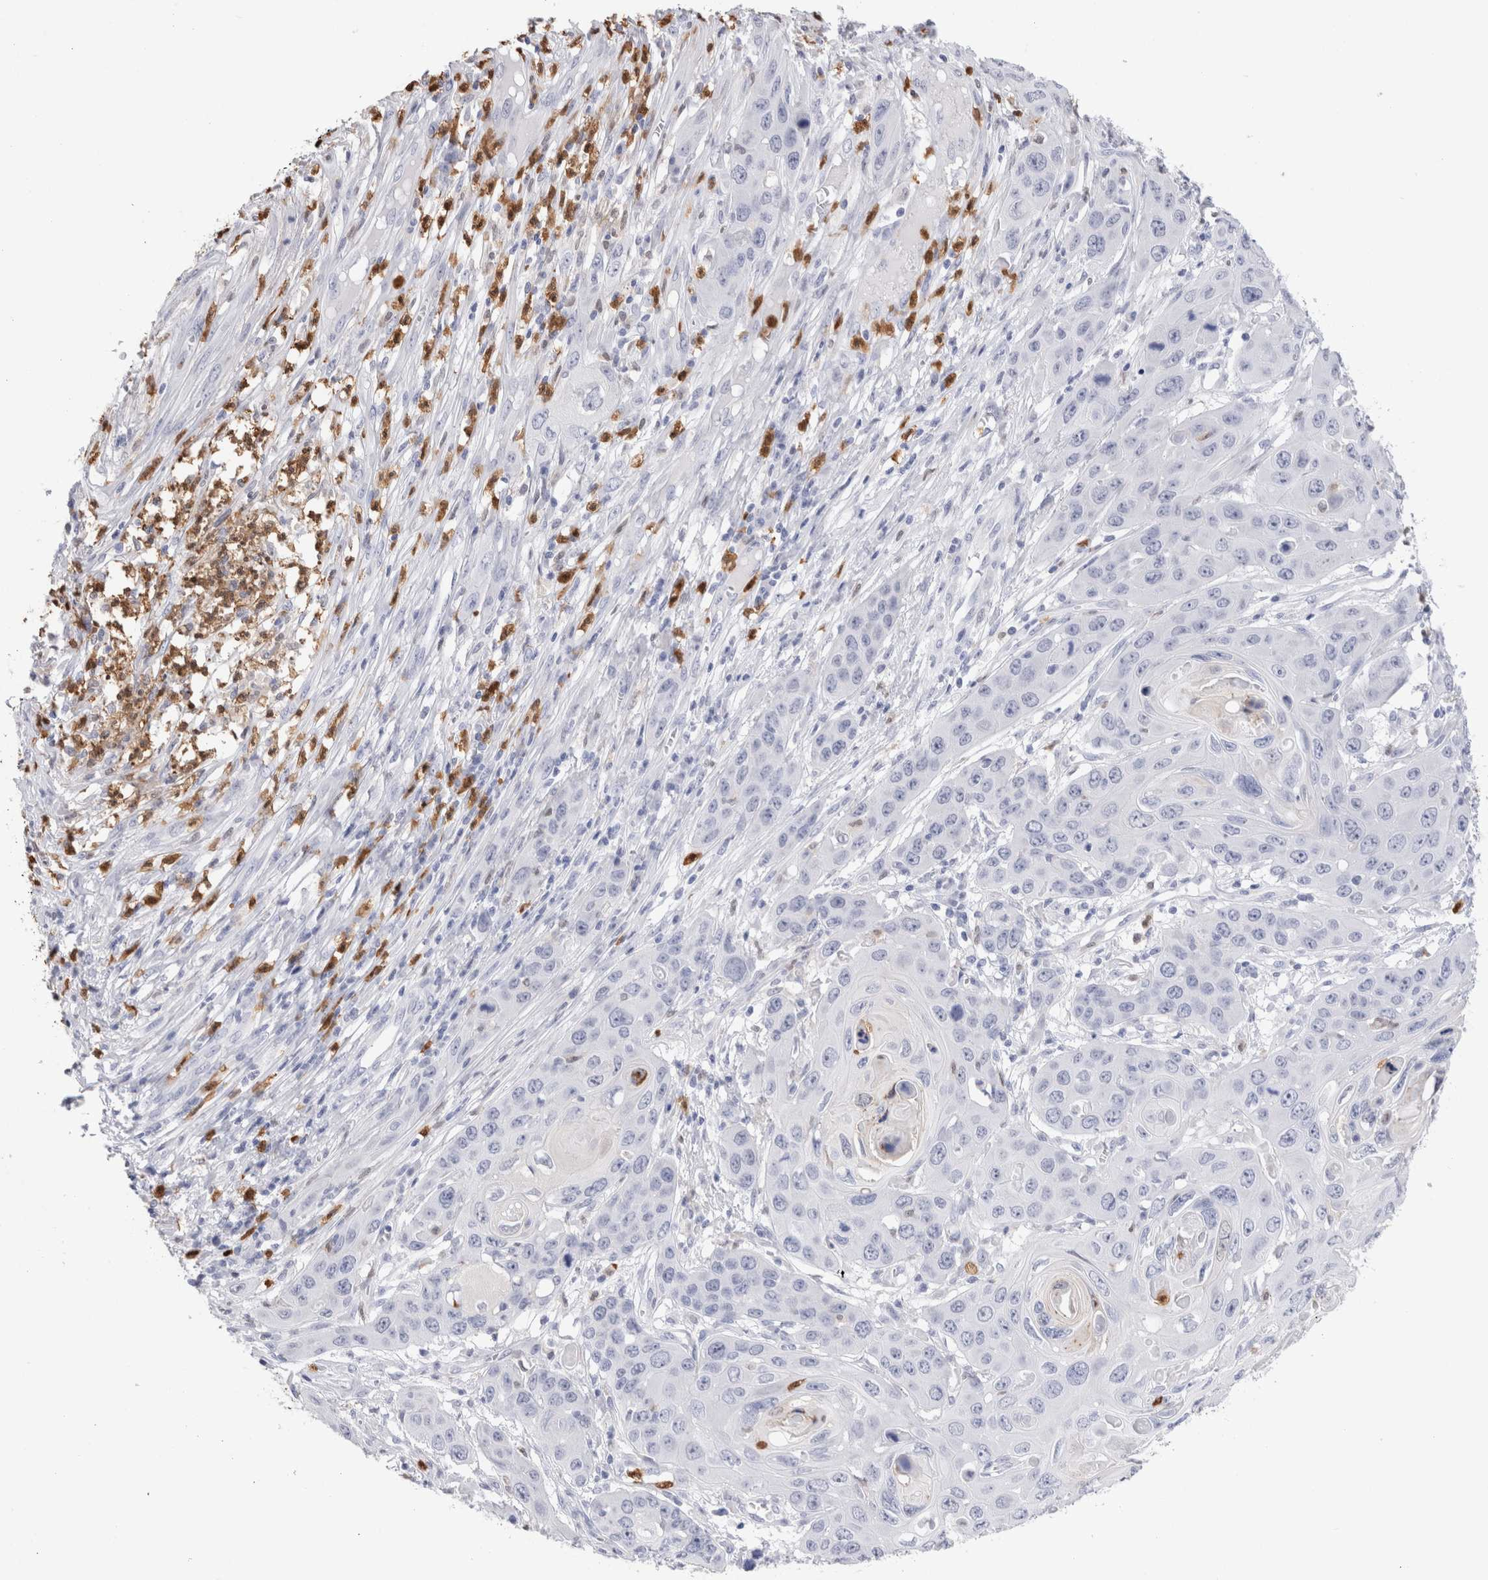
{"staining": {"intensity": "negative", "quantity": "none", "location": "none"}, "tissue": "skin cancer", "cell_type": "Tumor cells", "image_type": "cancer", "snomed": [{"axis": "morphology", "description": "Squamous cell carcinoma, NOS"}, {"axis": "topography", "description": "Skin"}], "caption": "A histopathology image of skin cancer (squamous cell carcinoma) stained for a protein shows no brown staining in tumor cells.", "gene": "SLC10A5", "patient": {"sex": "male", "age": 55}}